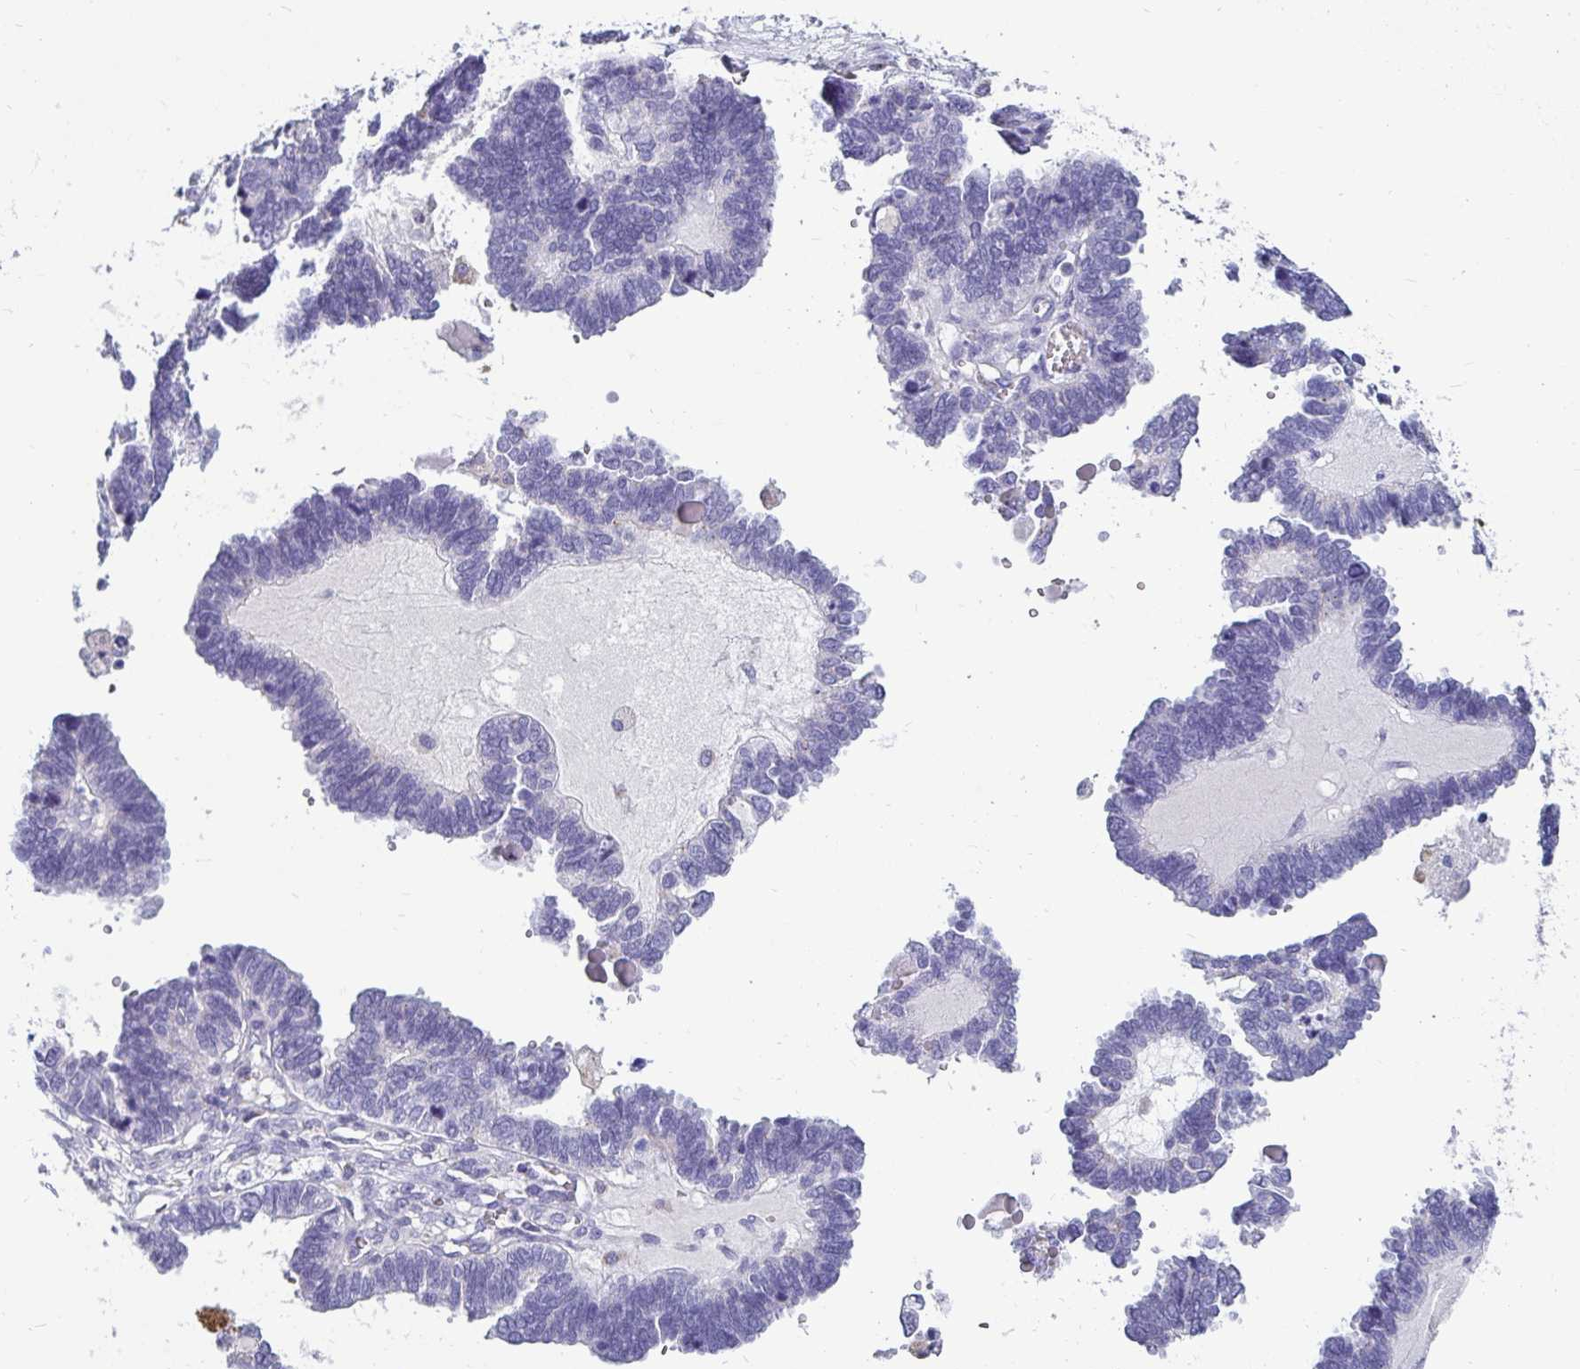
{"staining": {"intensity": "negative", "quantity": "none", "location": "none"}, "tissue": "ovarian cancer", "cell_type": "Tumor cells", "image_type": "cancer", "snomed": [{"axis": "morphology", "description": "Cystadenocarcinoma, serous, NOS"}, {"axis": "topography", "description": "Ovary"}], "caption": "A photomicrograph of human ovarian cancer is negative for staining in tumor cells.", "gene": "CTSZ", "patient": {"sex": "female", "age": 51}}